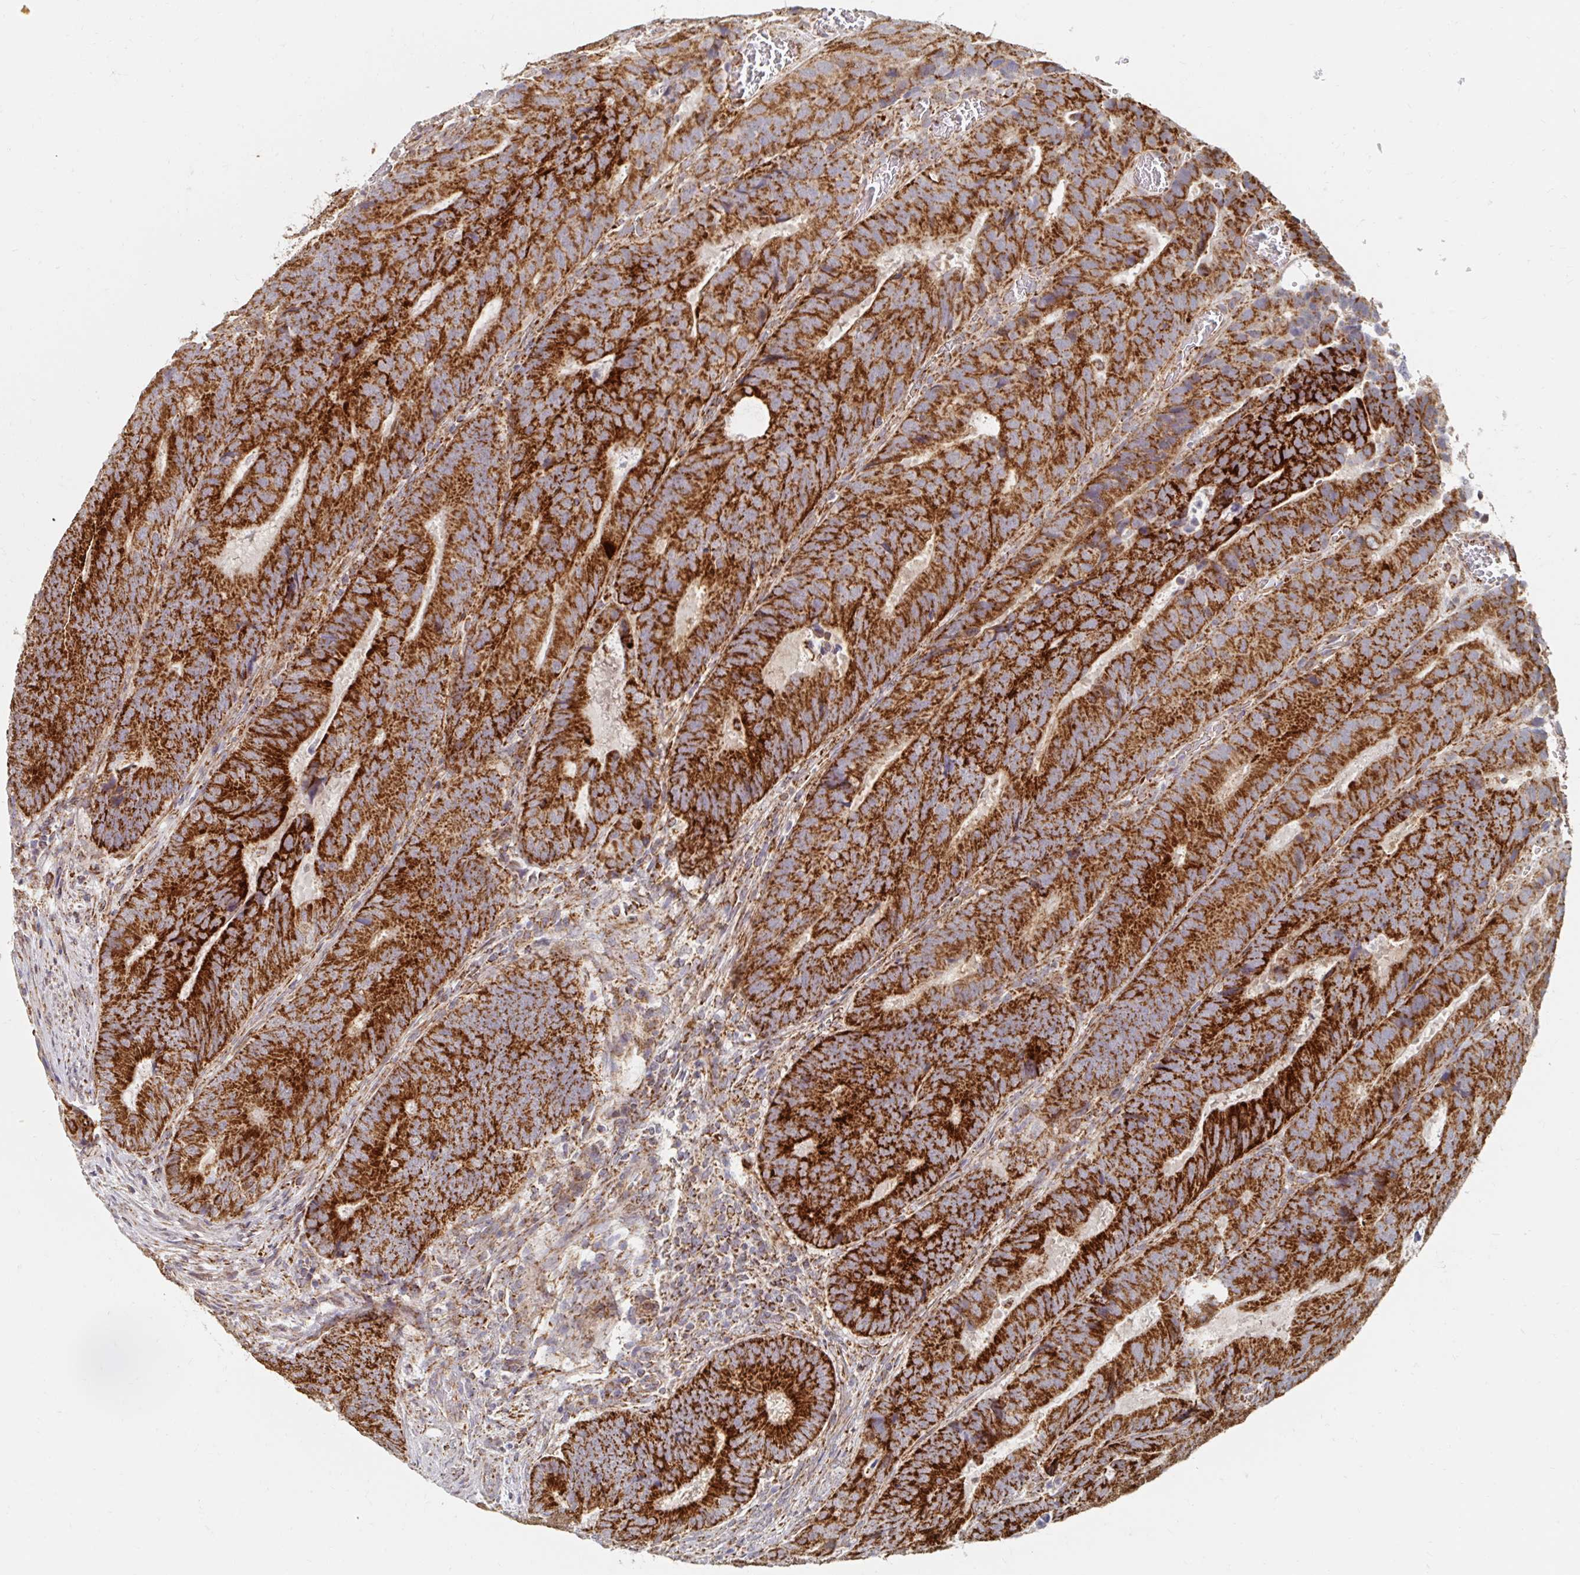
{"staining": {"intensity": "strong", "quantity": ">75%", "location": "cytoplasmic/membranous"}, "tissue": "colorectal cancer", "cell_type": "Tumor cells", "image_type": "cancer", "snomed": [{"axis": "morphology", "description": "Adenocarcinoma, NOS"}, {"axis": "topography", "description": "Colon"}], "caption": "The photomicrograph shows staining of adenocarcinoma (colorectal), revealing strong cytoplasmic/membranous protein staining (brown color) within tumor cells.", "gene": "MAVS", "patient": {"sex": "female", "age": 48}}